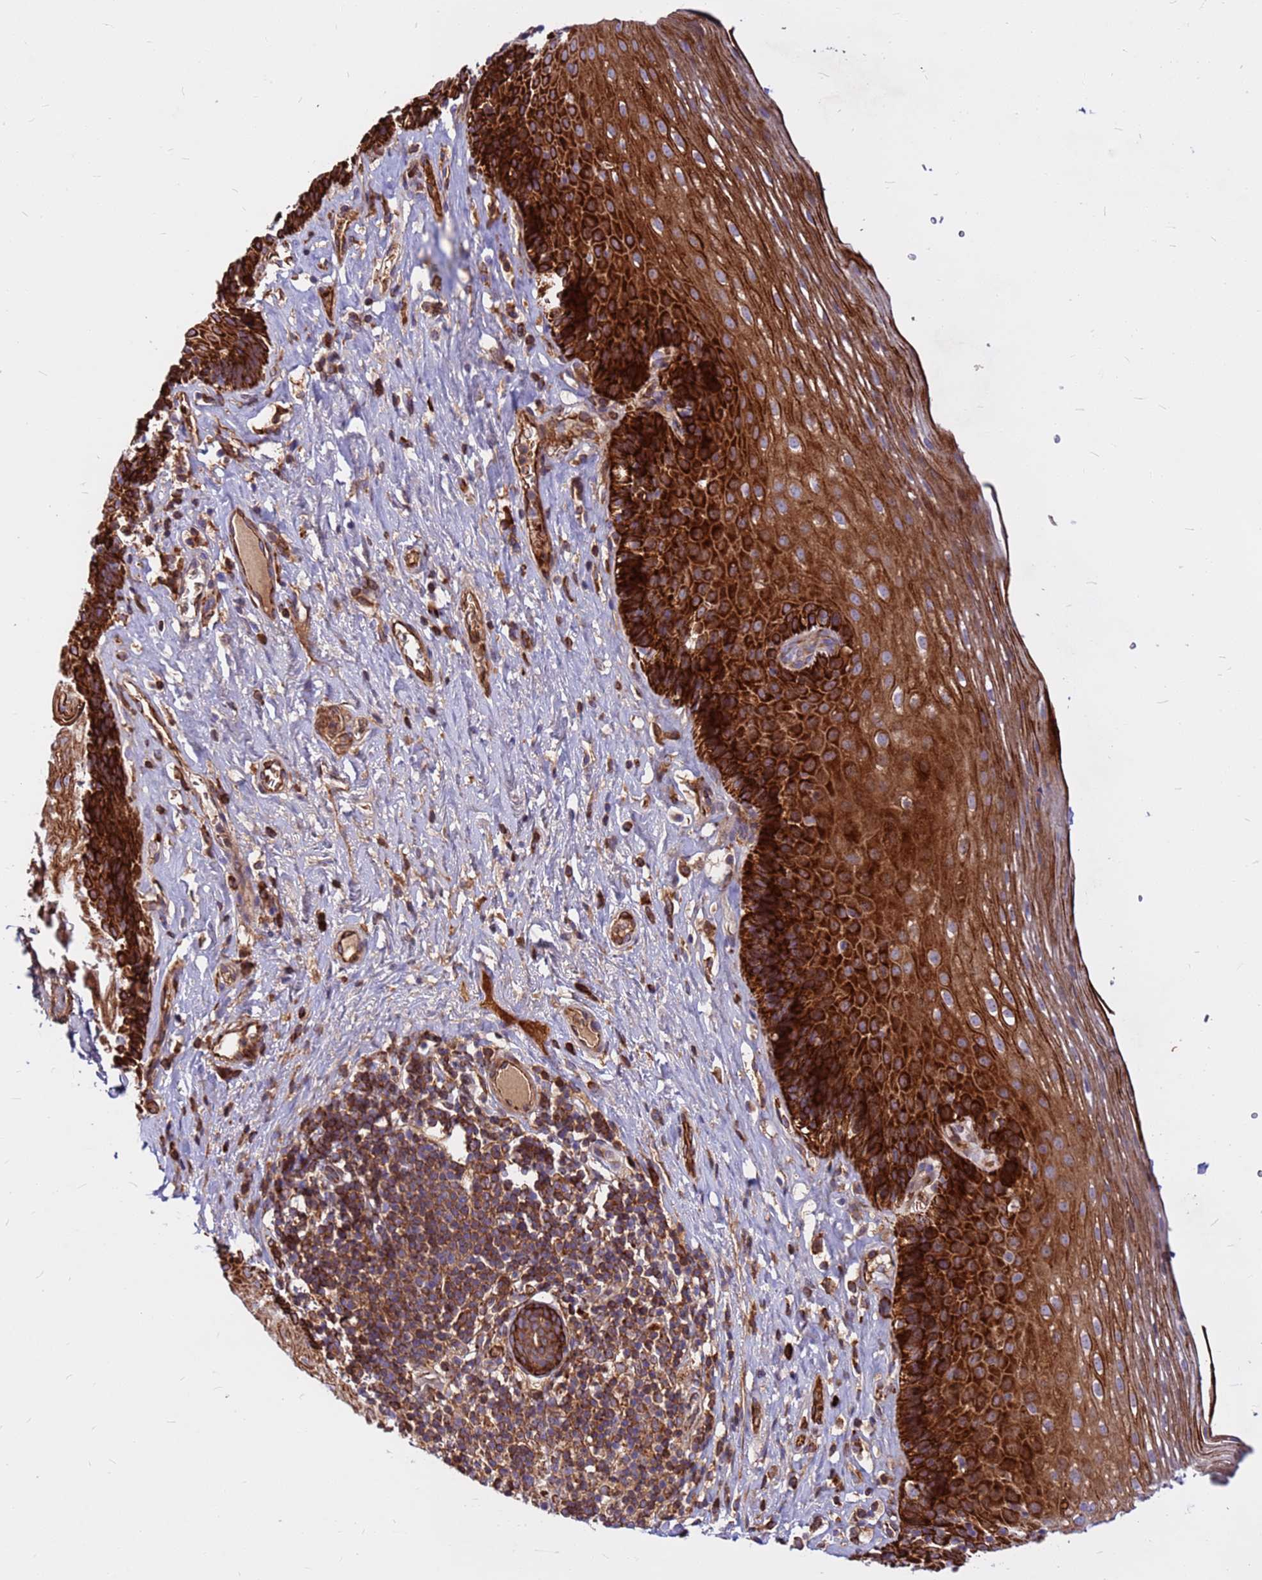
{"staining": {"intensity": "strong", "quantity": ">75%", "location": "cytoplasmic/membranous"}, "tissue": "esophagus", "cell_type": "Squamous epithelial cells", "image_type": "normal", "snomed": [{"axis": "morphology", "description": "Normal tissue, NOS"}, {"axis": "topography", "description": "Esophagus"}], "caption": "Strong cytoplasmic/membranous expression is present in about >75% of squamous epithelial cells in unremarkable esophagus.", "gene": "ZNF669", "patient": {"sex": "female", "age": 66}}